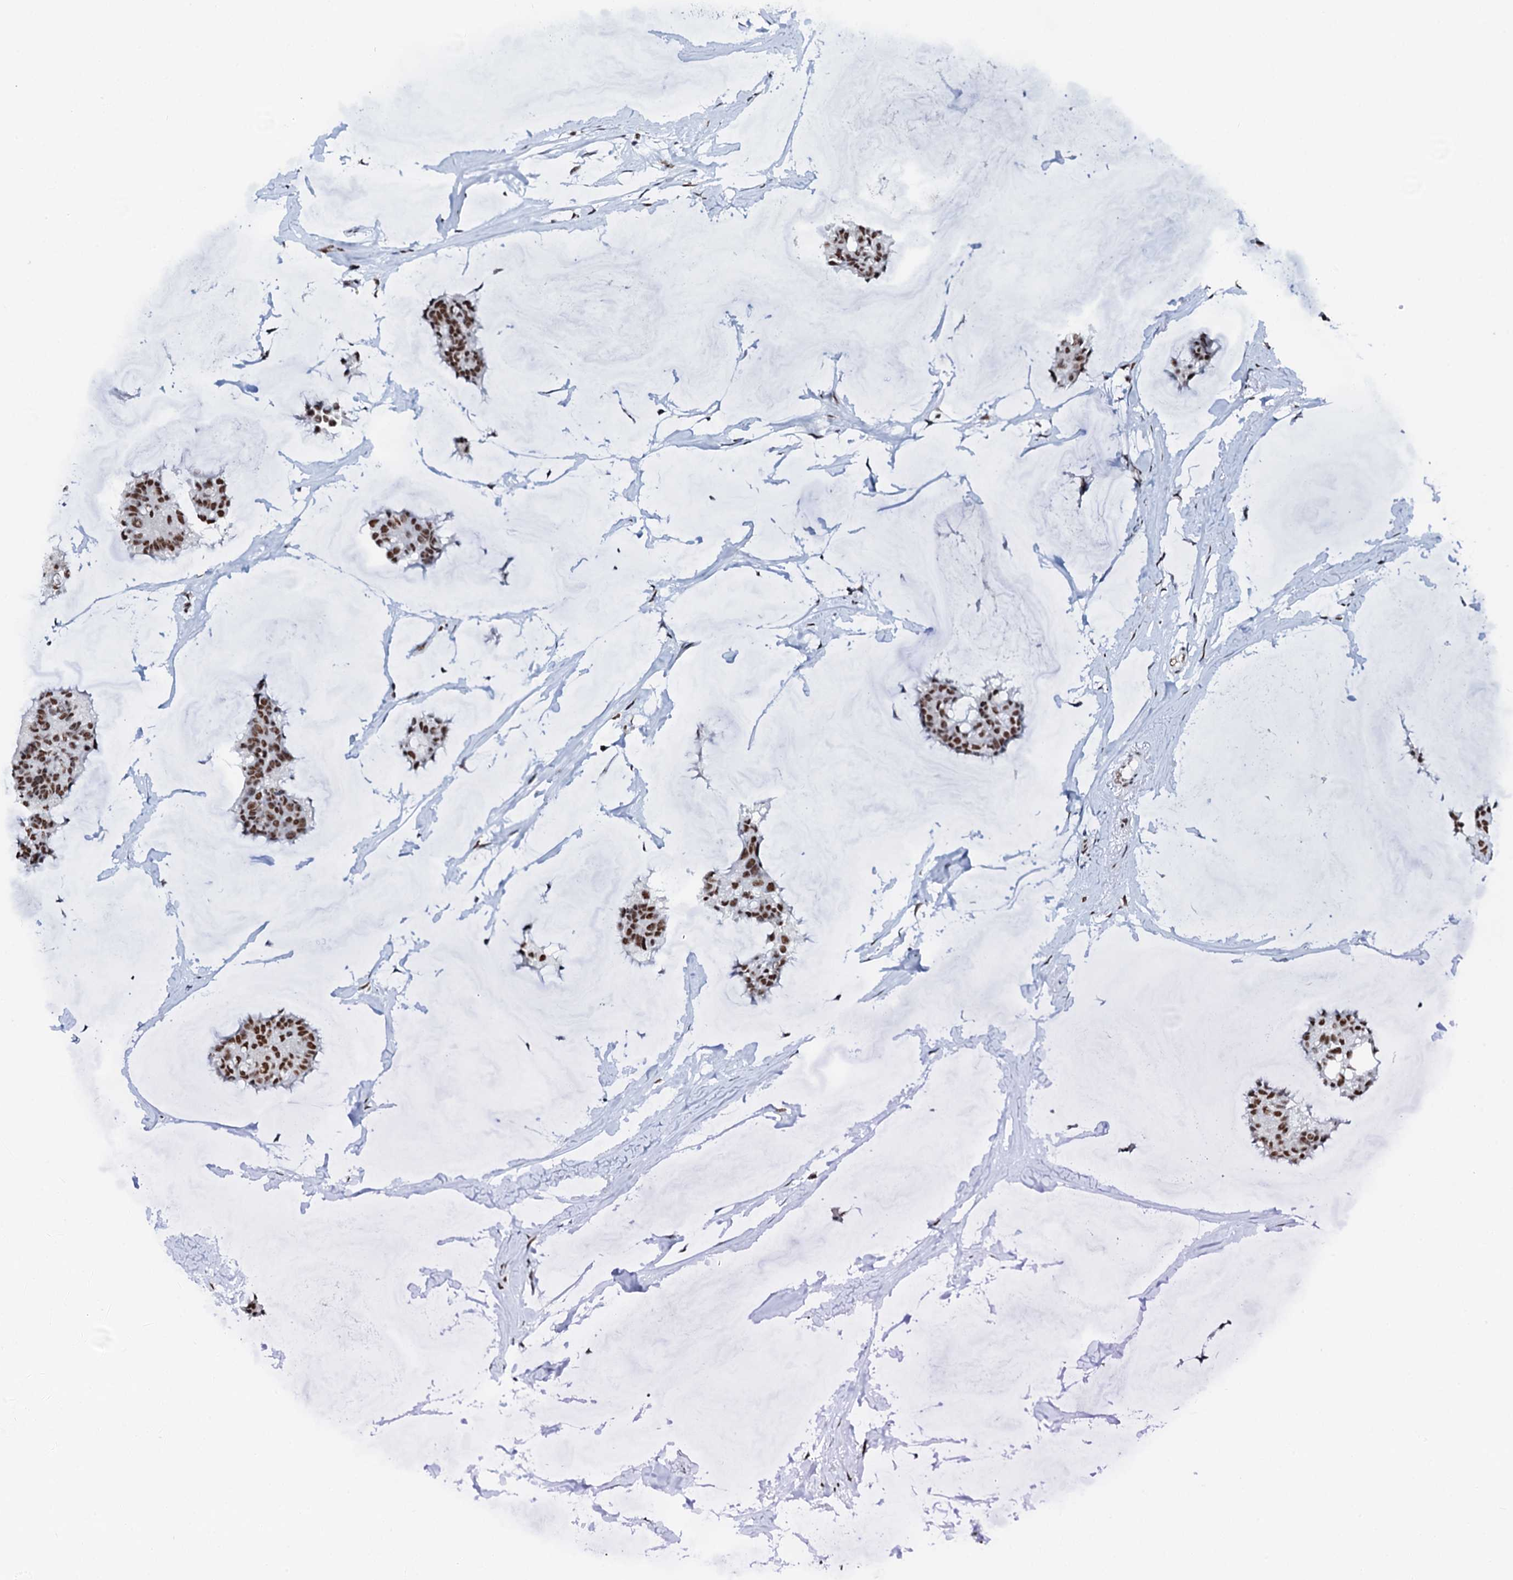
{"staining": {"intensity": "strong", "quantity": ">75%", "location": "nuclear"}, "tissue": "breast cancer", "cell_type": "Tumor cells", "image_type": "cancer", "snomed": [{"axis": "morphology", "description": "Duct carcinoma"}, {"axis": "topography", "description": "Breast"}], "caption": "Invasive ductal carcinoma (breast) stained with DAB (3,3'-diaminobenzidine) IHC reveals high levels of strong nuclear positivity in about >75% of tumor cells.", "gene": "NKAPD1", "patient": {"sex": "female", "age": 93}}